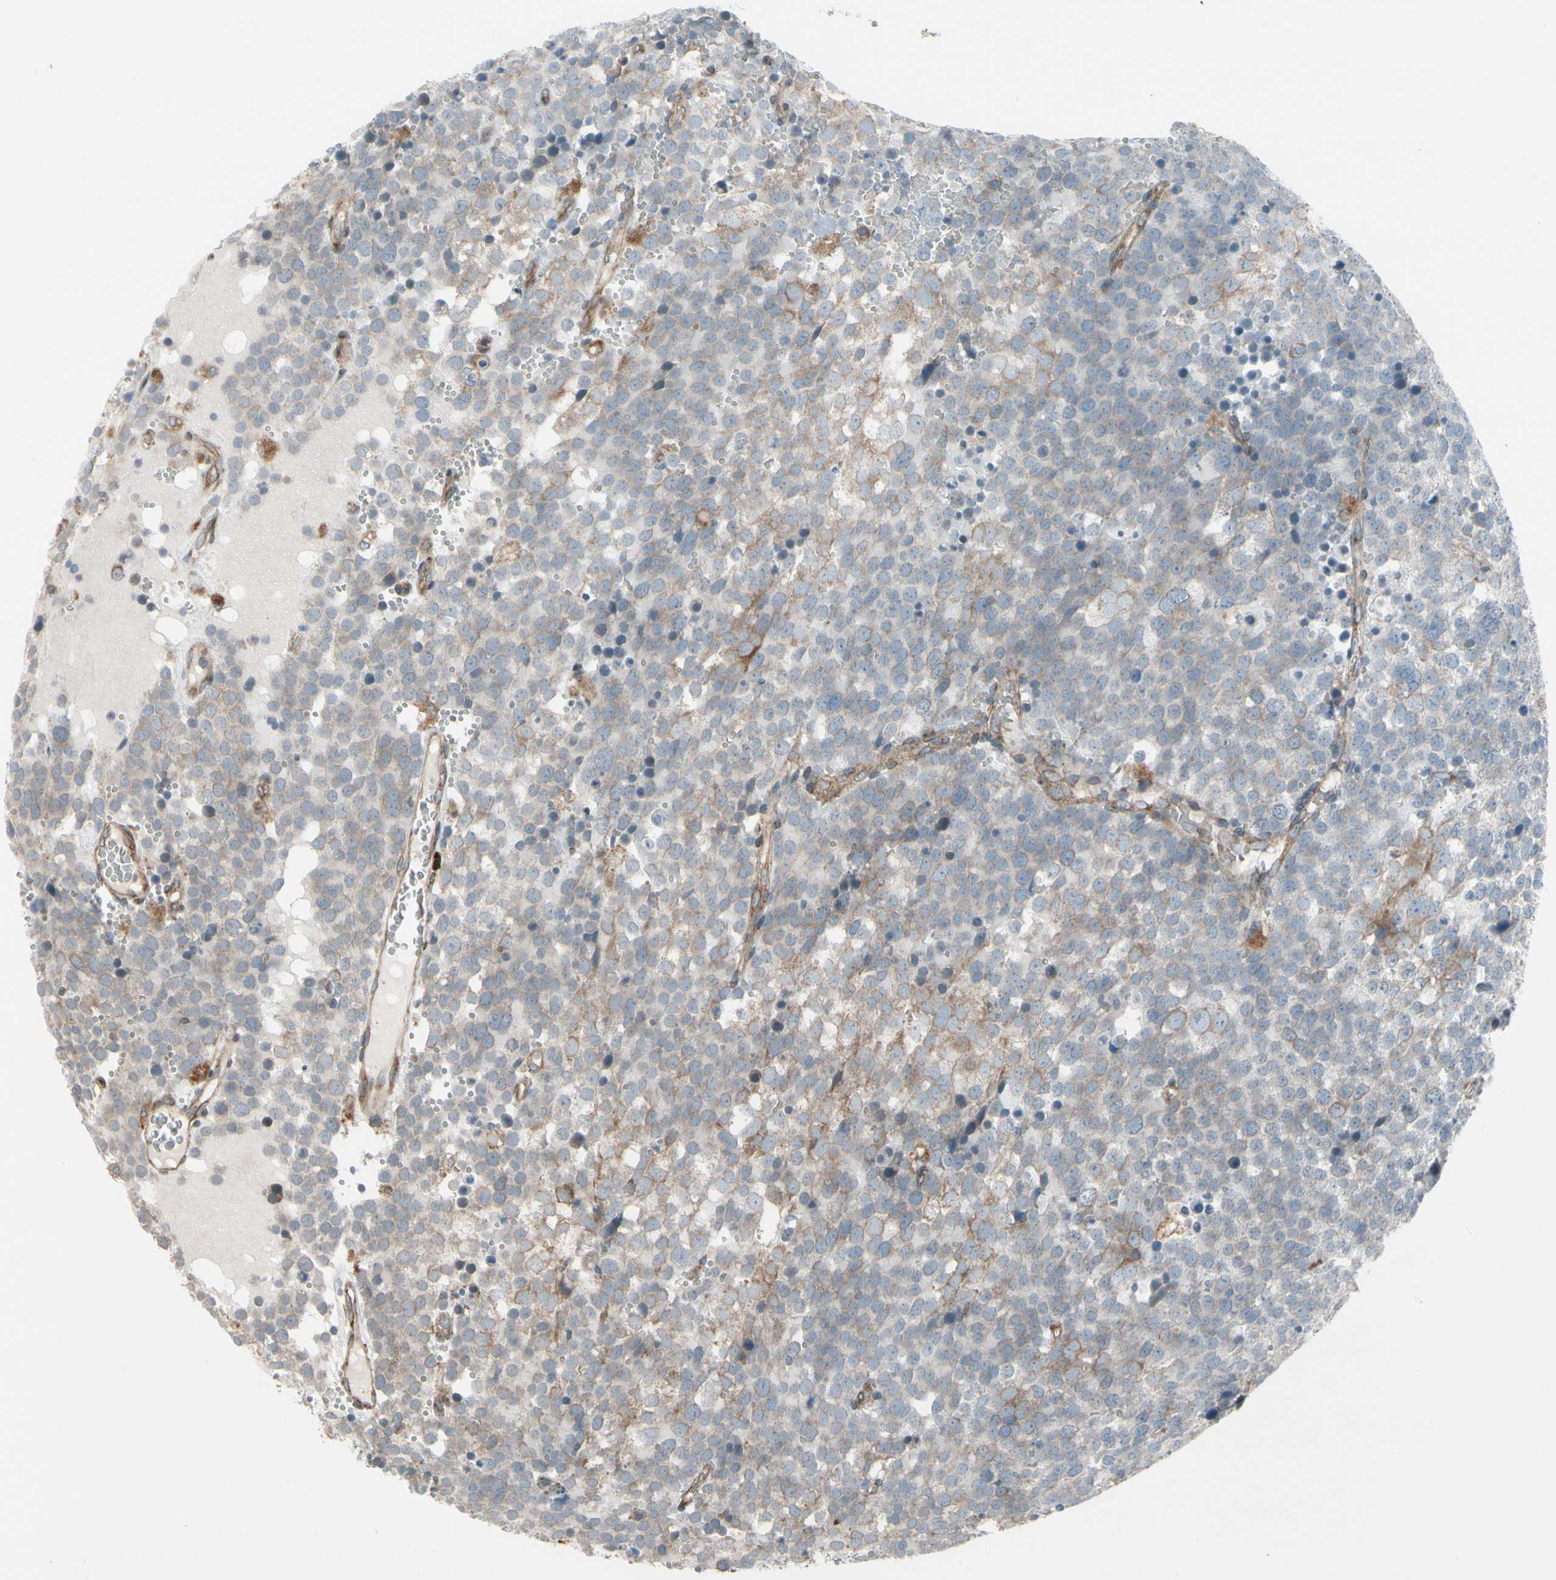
{"staining": {"intensity": "weak", "quantity": ">75%", "location": "cytoplasmic/membranous"}, "tissue": "testis cancer", "cell_type": "Tumor cells", "image_type": "cancer", "snomed": [{"axis": "morphology", "description": "Seminoma, NOS"}, {"axis": "topography", "description": "Testis"}], "caption": "Testis cancer tissue demonstrates weak cytoplasmic/membranous staining in approximately >75% of tumor cells", "gene": "FNDC3A", "patient": {"sex": "male", "age": 71}}